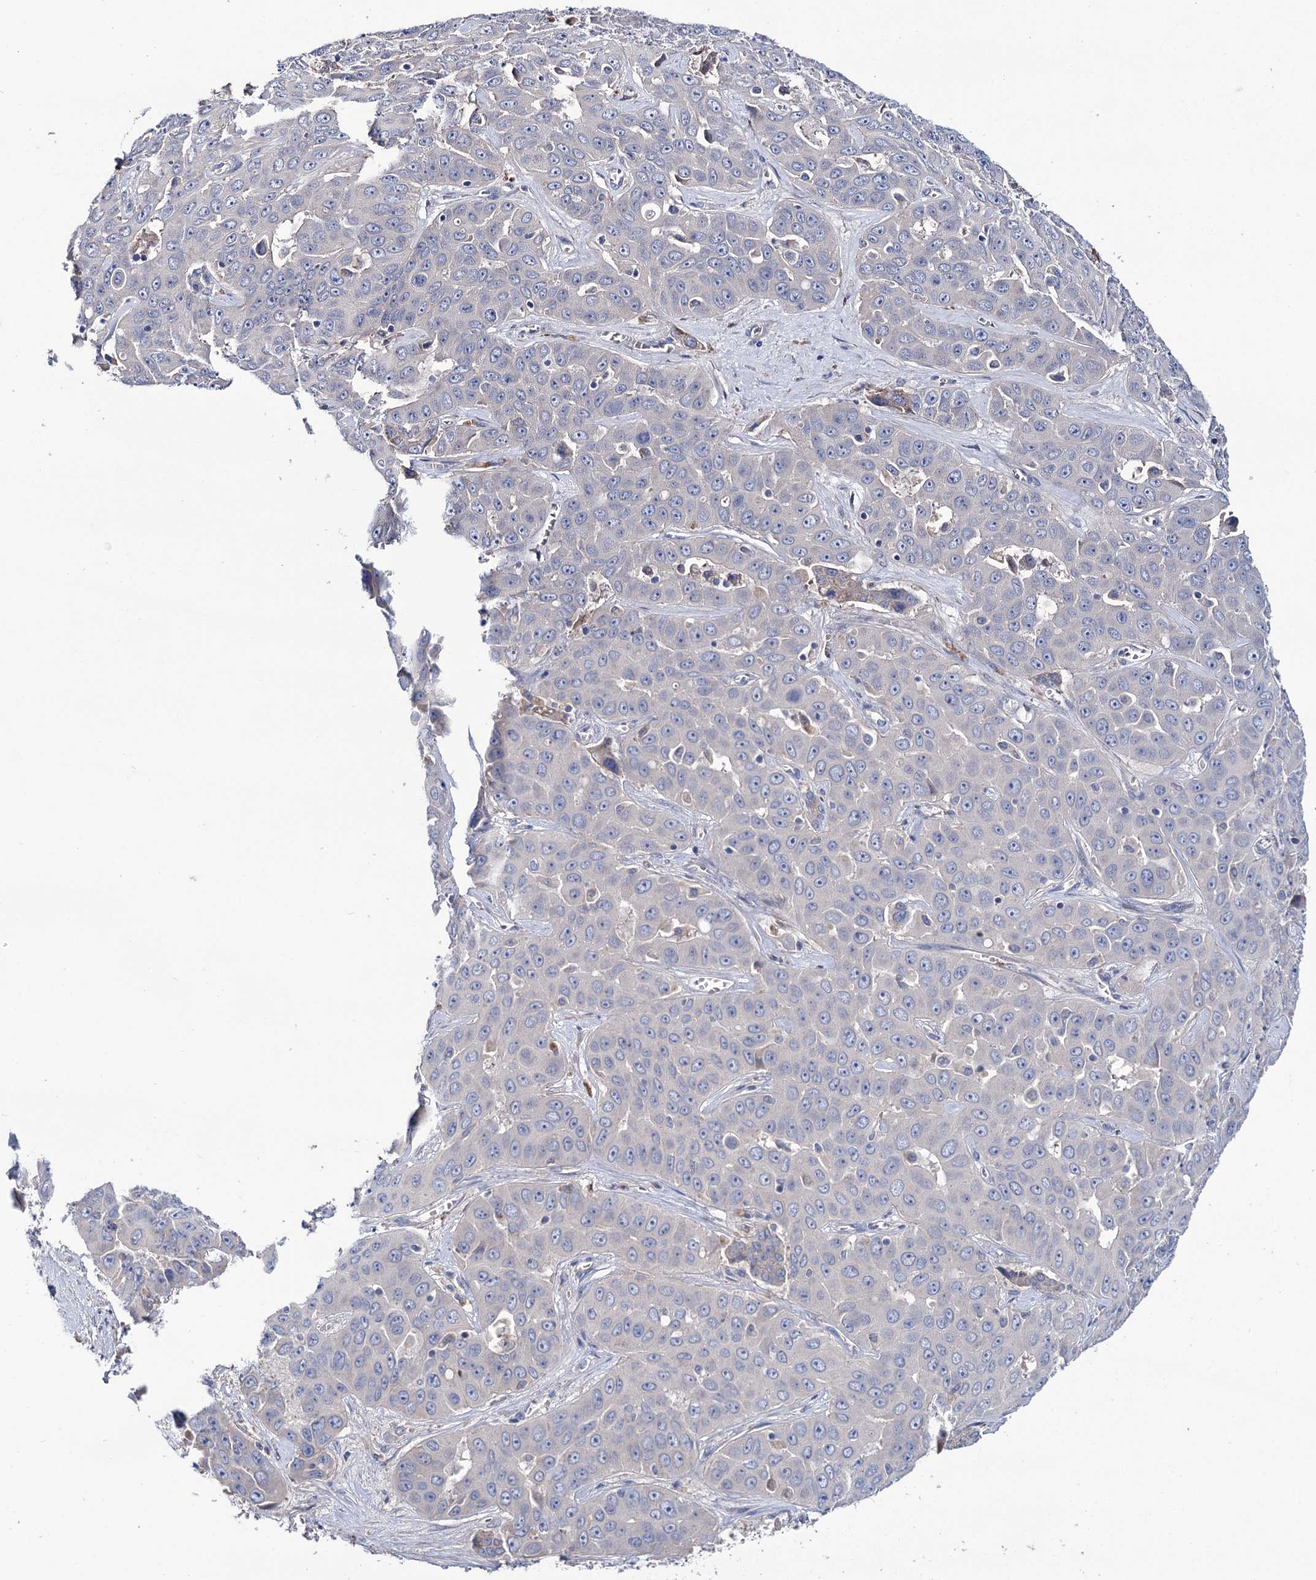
{"staining": {"intensity": "negative", "quantity": "none", "location": "none"}, "tissue": "liver cancer", "cell_type": "Tumor cells", "image_type": "cancer", "snomed": [{"axis": "morphology", "description": "Cholangiocarcinoma"}, {"axis": "topography", "description": "Liver"}], "caption": "IHC of cholangiocarcinoma (liver) shows no positivity in tumor cells.", "gene": "PPP1R32", "patient": {"sex": "female", "age": 52}}